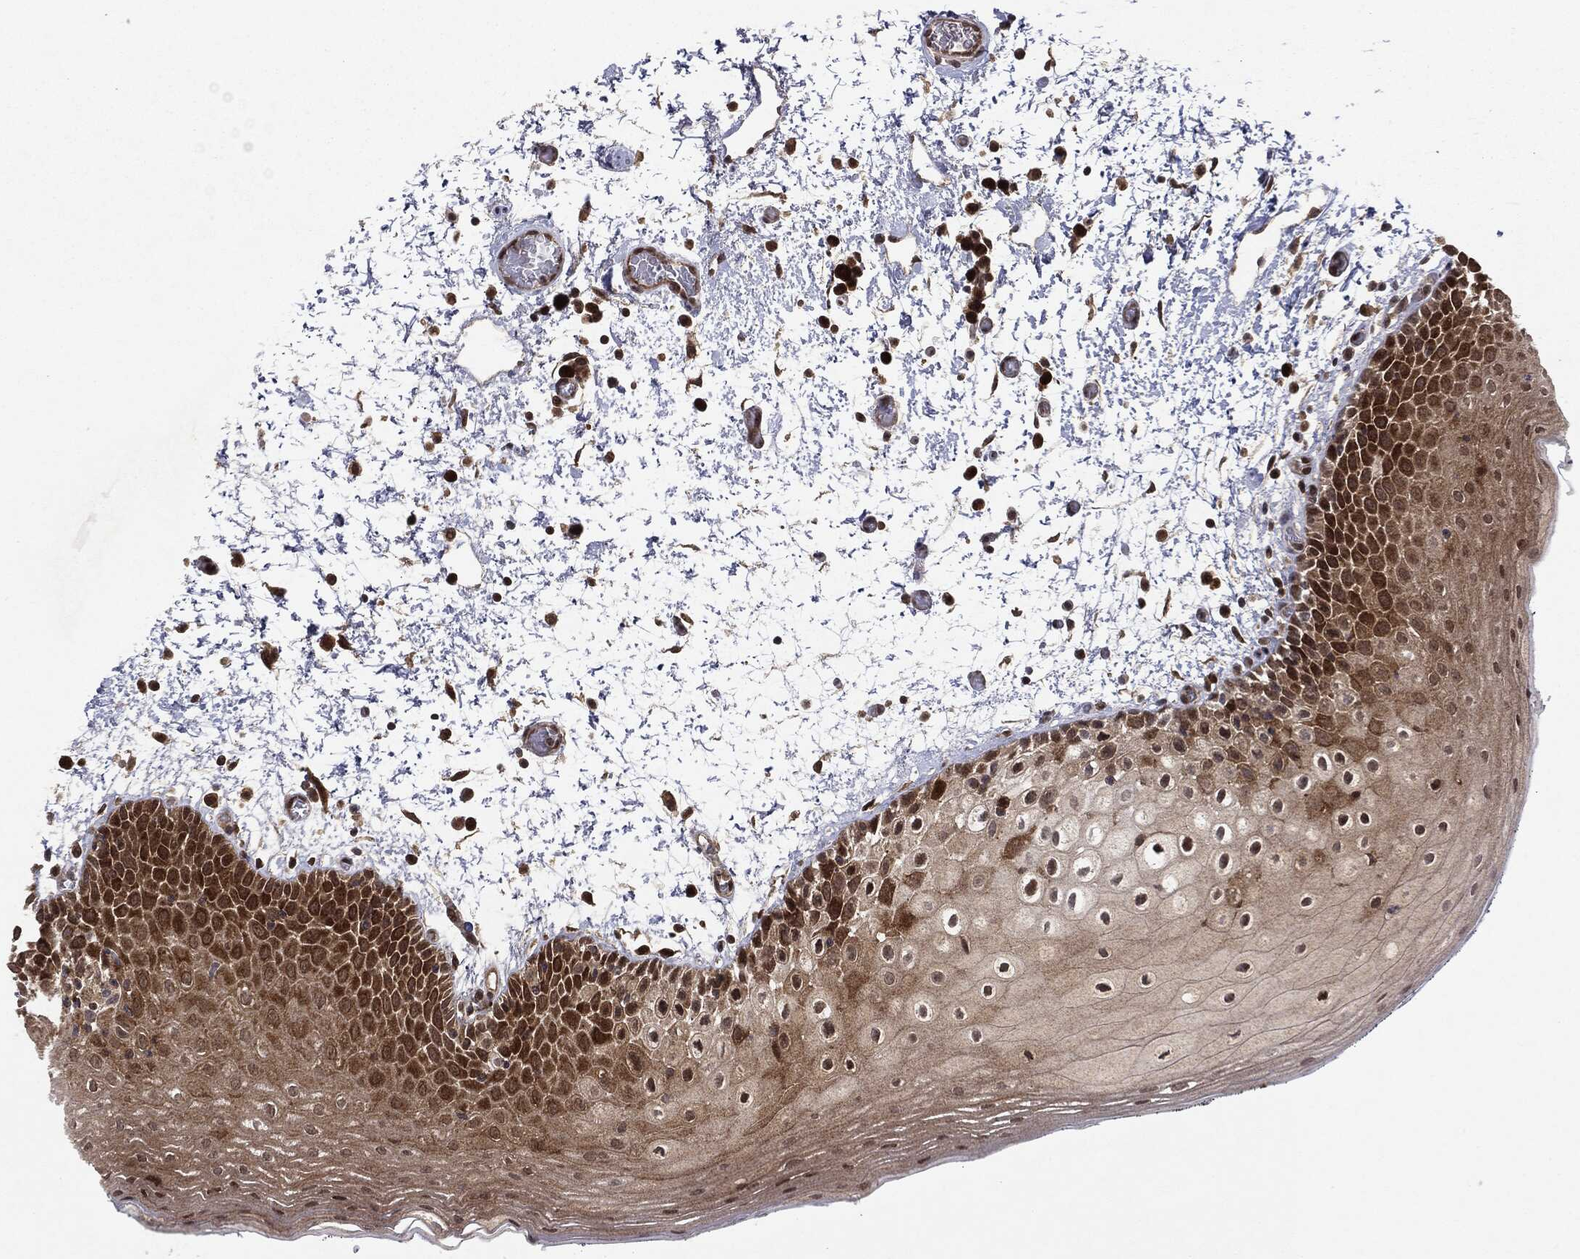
{"staining": {"intensity": "strong", "quantity": "<25%", "location": "cytoplasmic/membranous,nuclear"}, "tissue": "oral mucosa", "cell_type": "Squamous epithelial cells", "image_type": "normal", "snomed": [{"axis": "morphology", "description": "Normal tissue, NOS"}, {"axis": "morphology", "description": "Squamous cell carcinoma, NOS"}, {"axis": "topography", "description": "Oral tissue"}, {"axis": "topography", "description": "Tounge, NOS"}, {"axis": "topography", "description": "Head-Neck"}], "caption": "The immunohistochemical stain labels strong cytoplasmic/membranous,nuclear positivity in squamous epithelial cells of benign oral mucosa. The protein is stained brown, and the nuclei are stained in blue (DAB (3,3'-diaminobenzidine) IHC with brightfield microscopy, high magnification).", "gene": "OTUB1", "patient": {"sex": "female", "age": 80}}